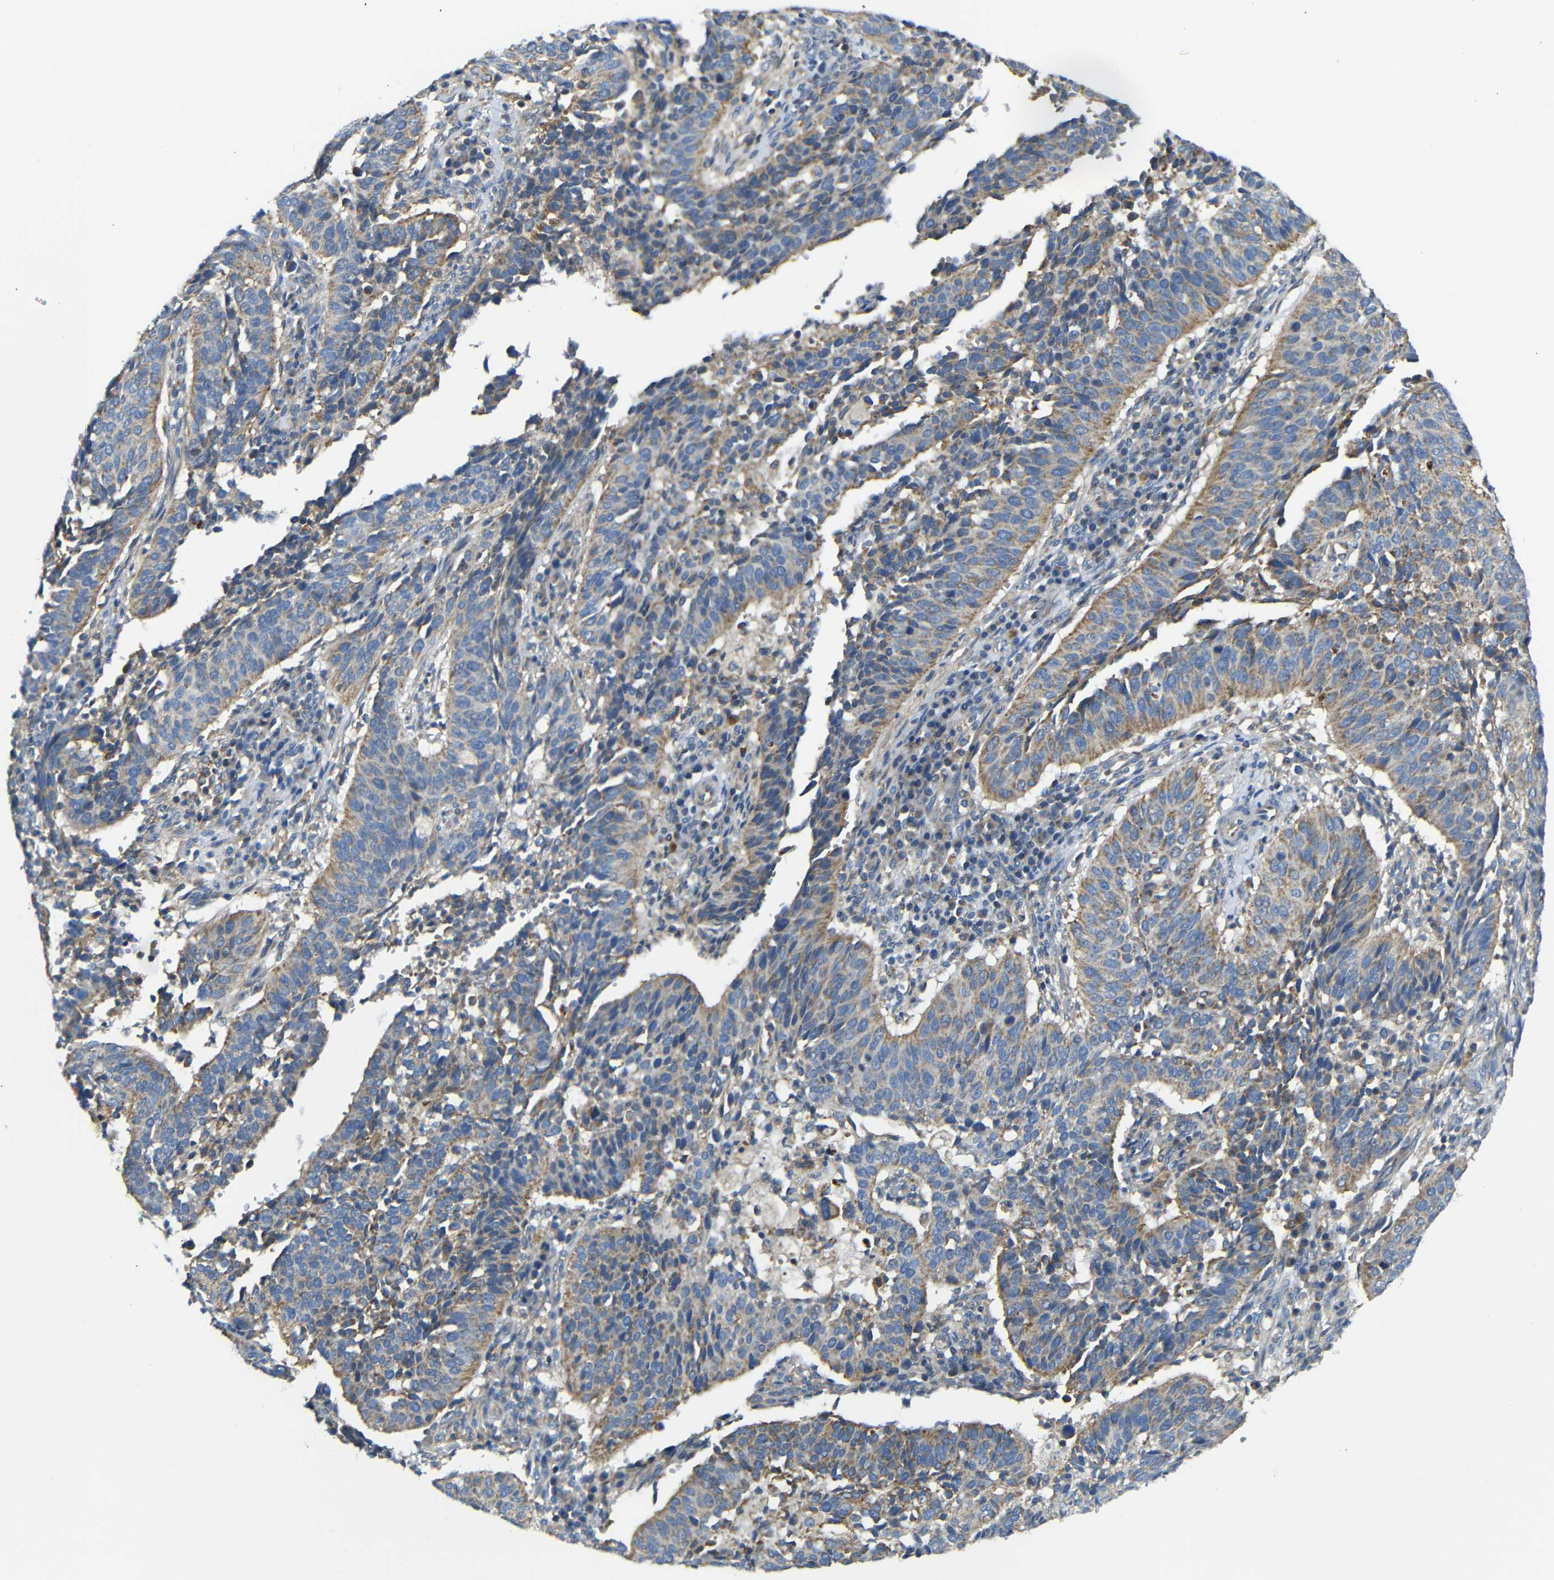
{"staining": {"intensity": "moderate", "quantity": ">75%", "location": "cytoplasmic/membranous"}, "tissue": "cervical cancer", "cell_type": "Tumor cells", "image_type": "cancer", "snomed": [{"axis": "morphology", "description": "Normal tissue, NOS"}, {"axis": "morphology", "description": "Squamous cell carcinoma, NOS"}, {"axis": "topography", "description": "Cervix"}], "caption": "Brown immunohistochemical staining in cervical squamous cell carcinoma shows moderate cytoplasmic/membranous staining in approximately >75% of tumor cells. Immunohistochemistry stains the protein in brown and the nuclei are stained blue.", "gene": "PDCD1LG2", "patient": {"sex": "female", "age": 39}}